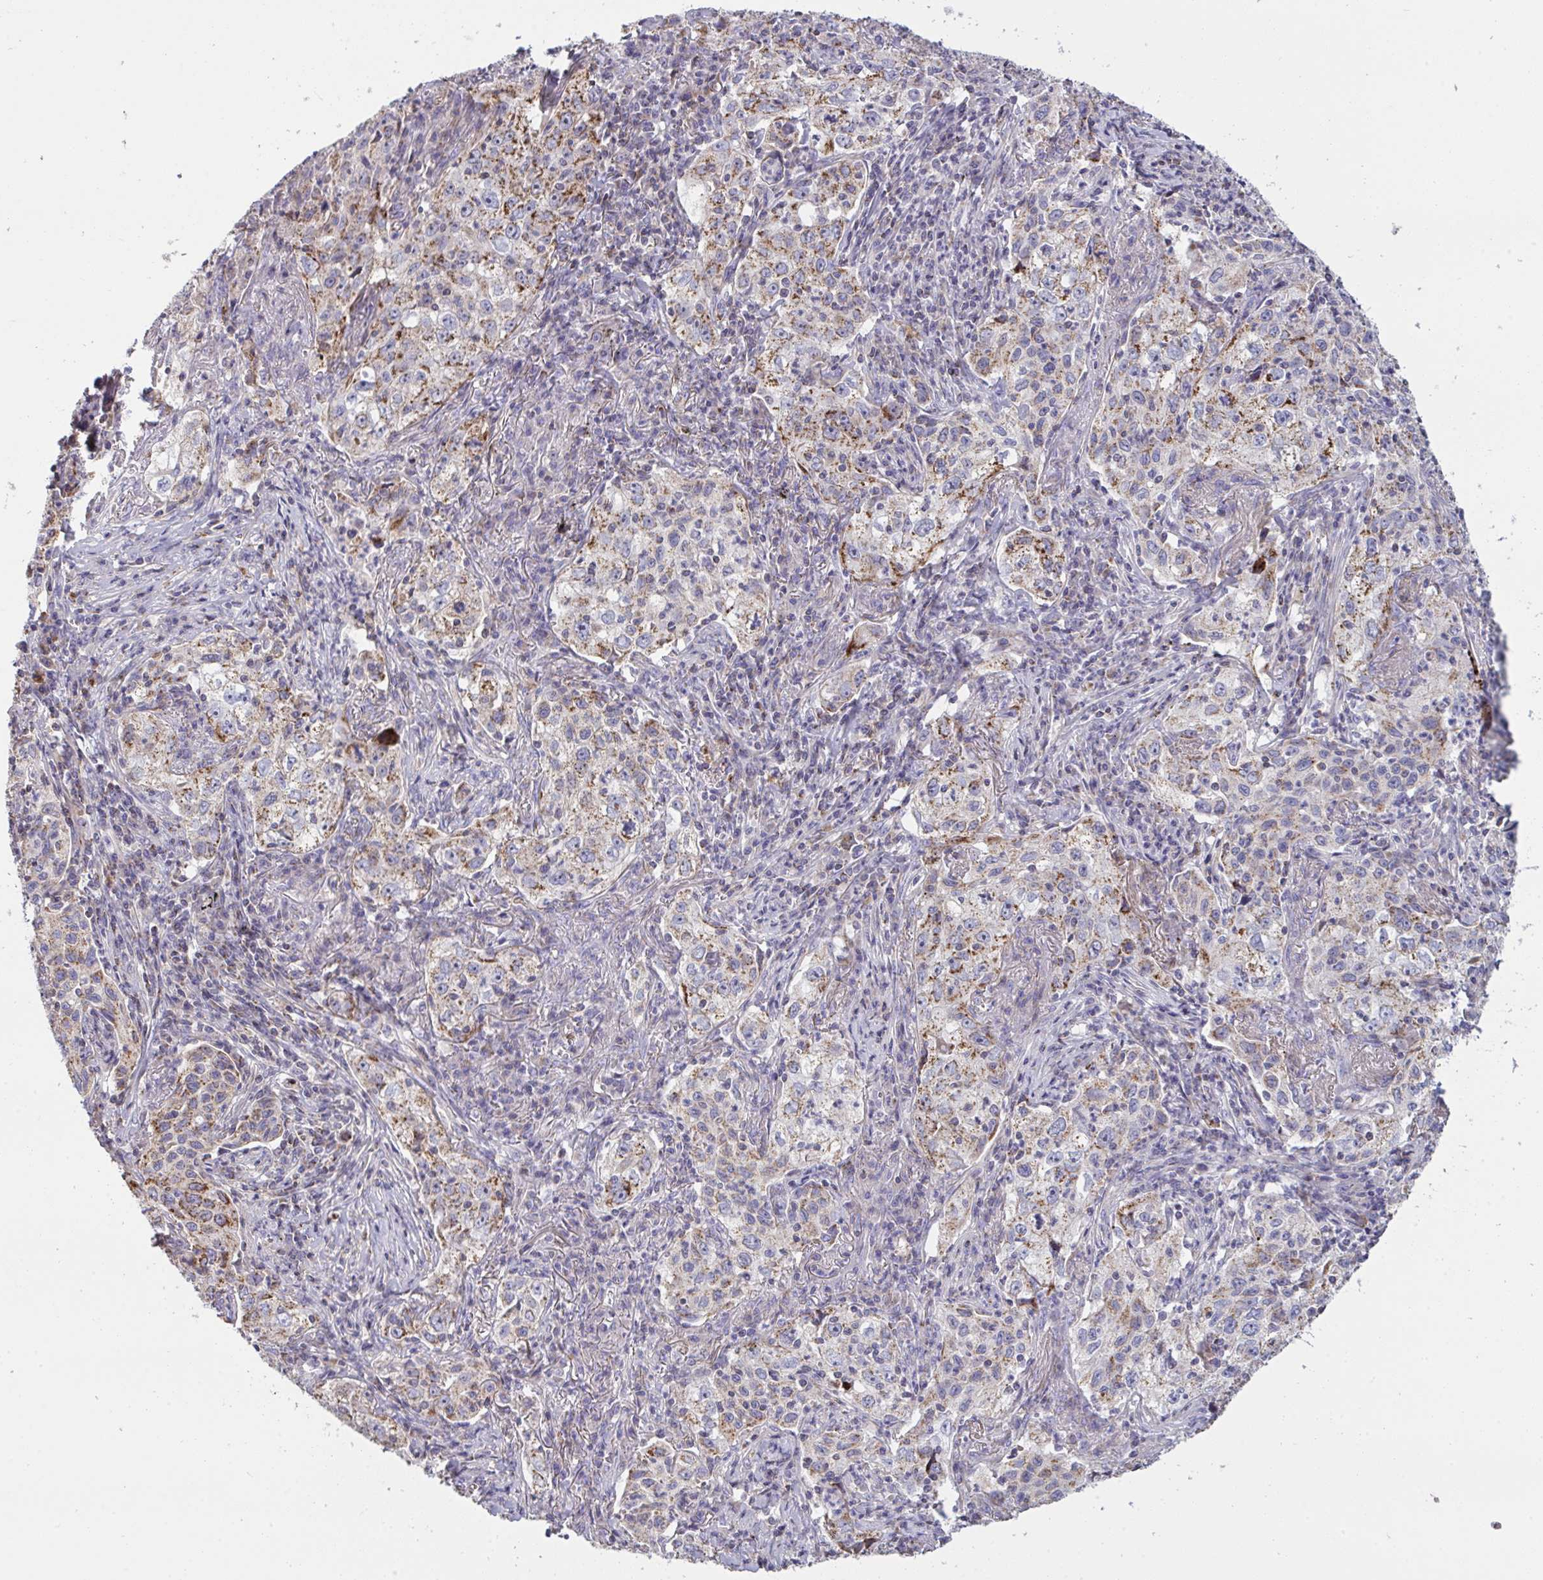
{"staining": {"intensity": "moderate", "quantity": ">75%", "location": "cytoplasmic/membranous"}, "tissue": "lung cancer", "cell_type": "Tumor cells", "image_type": "cancer", "snomed": [{"axis": "morphology", "description": "Squamous cell carcinoma, NOS"}, {"axis": "topography", "description": "Lung"}], "caption": "Tumor cells demonstrate medium levels of moderate cytoplasmic/membranous expression in about >75% of cells in squamous cell carcinoma (lung).", "gene": "MICOS10", "patient": {"sex": "male", "age": 71}}